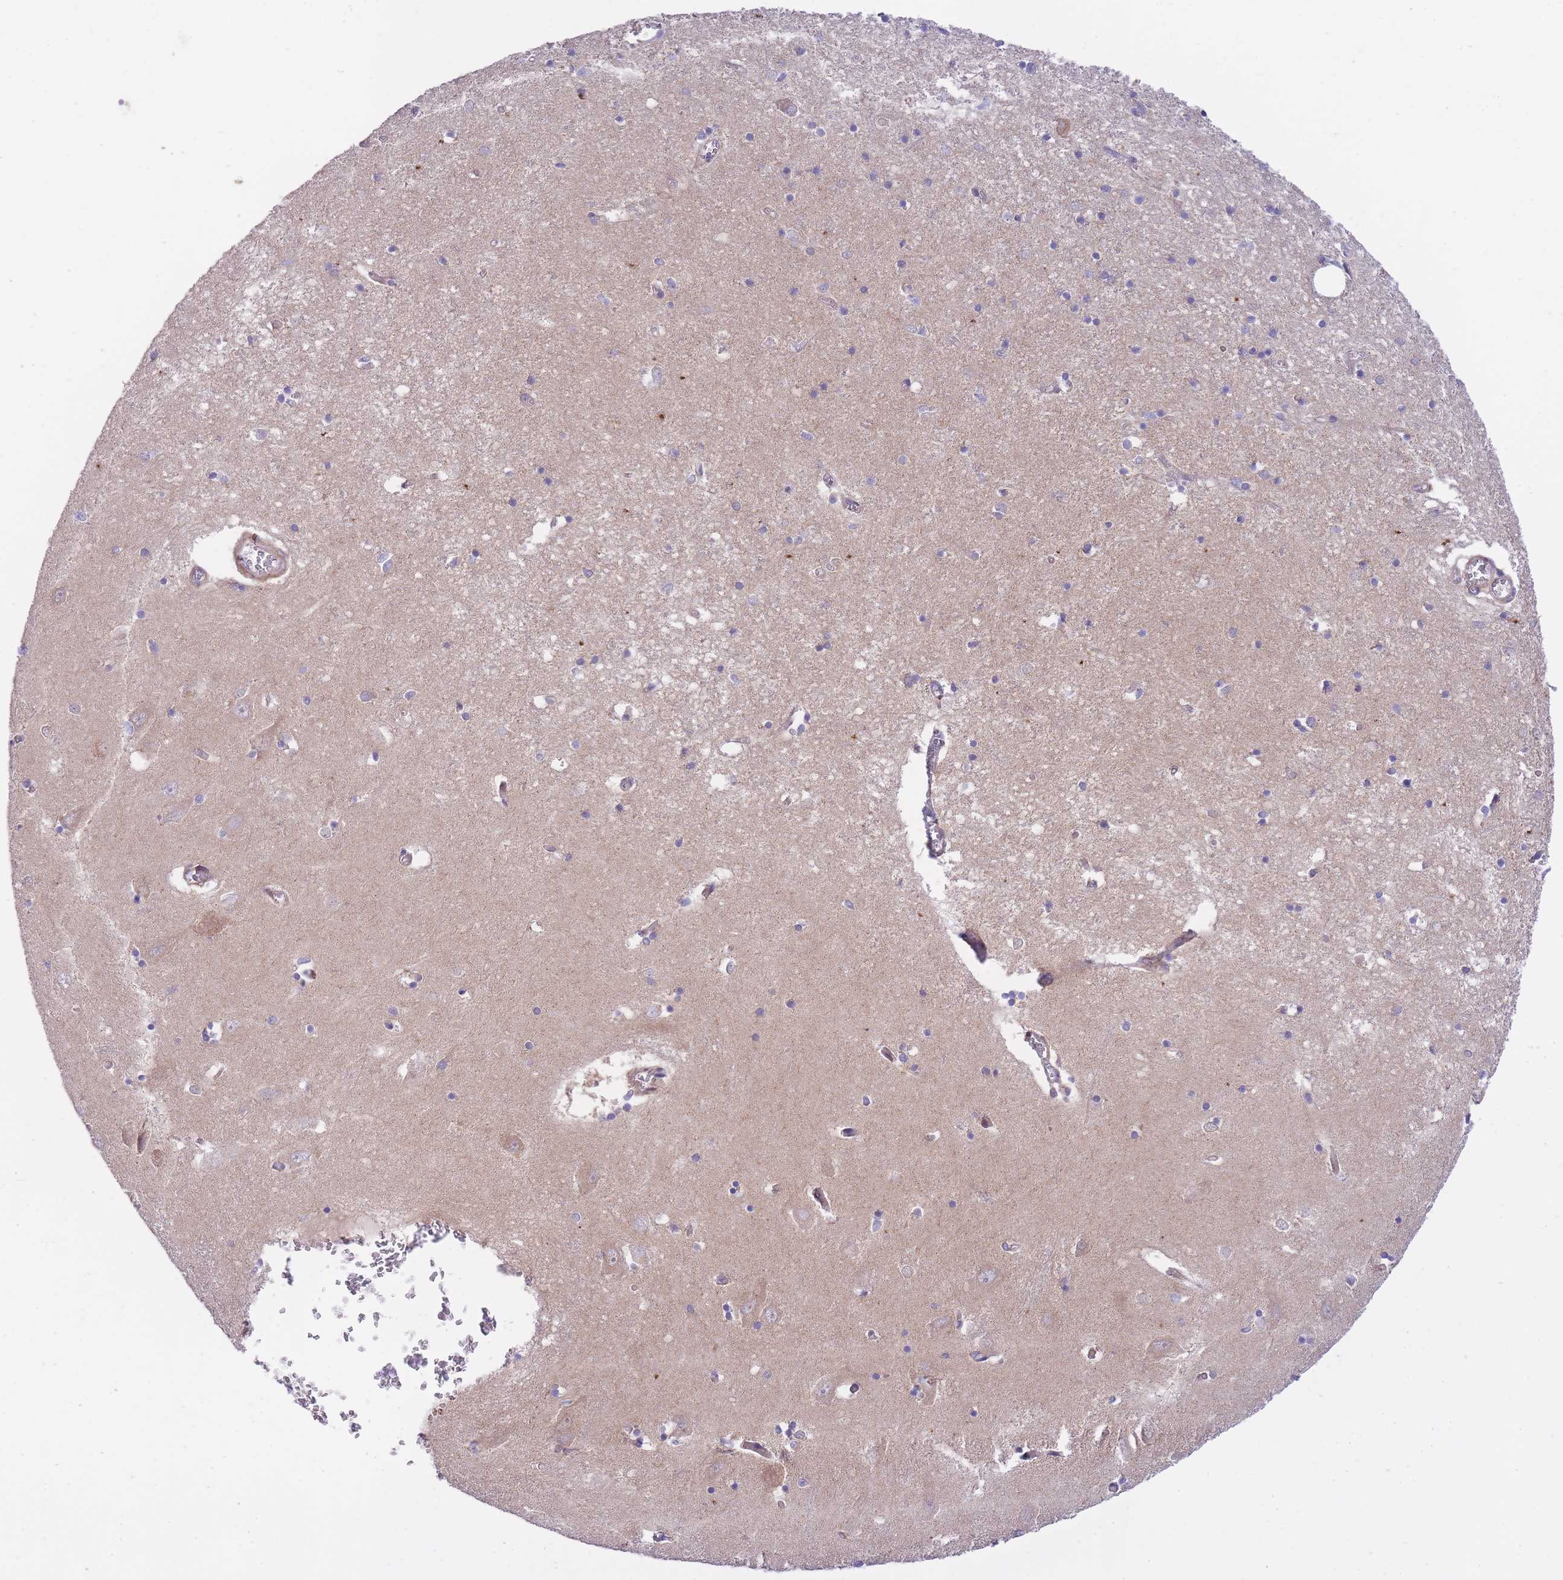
{"staining": {"intensity": "negative", "quantity": "none", "location": "none"}, "tissue": "hippocampus", "cell_type": "Glial cells", "image_type": "normal", "snomed": [{"axis": "morphology", "description": "Normal tissue, NOS"}, {"axis": "topography", "description": "Hippocampus"}], "caption": "DAB immunohistochemical staining of normal human hippocampus shows no significant expression in glial cells. (Stains: DAB immunohistochemistry with hematoxylin counter stain, Microscopy: brightfield microscopy at high magnification).", "gene": "CHAC1", "patient": {"sex": "male", "age": 70}}